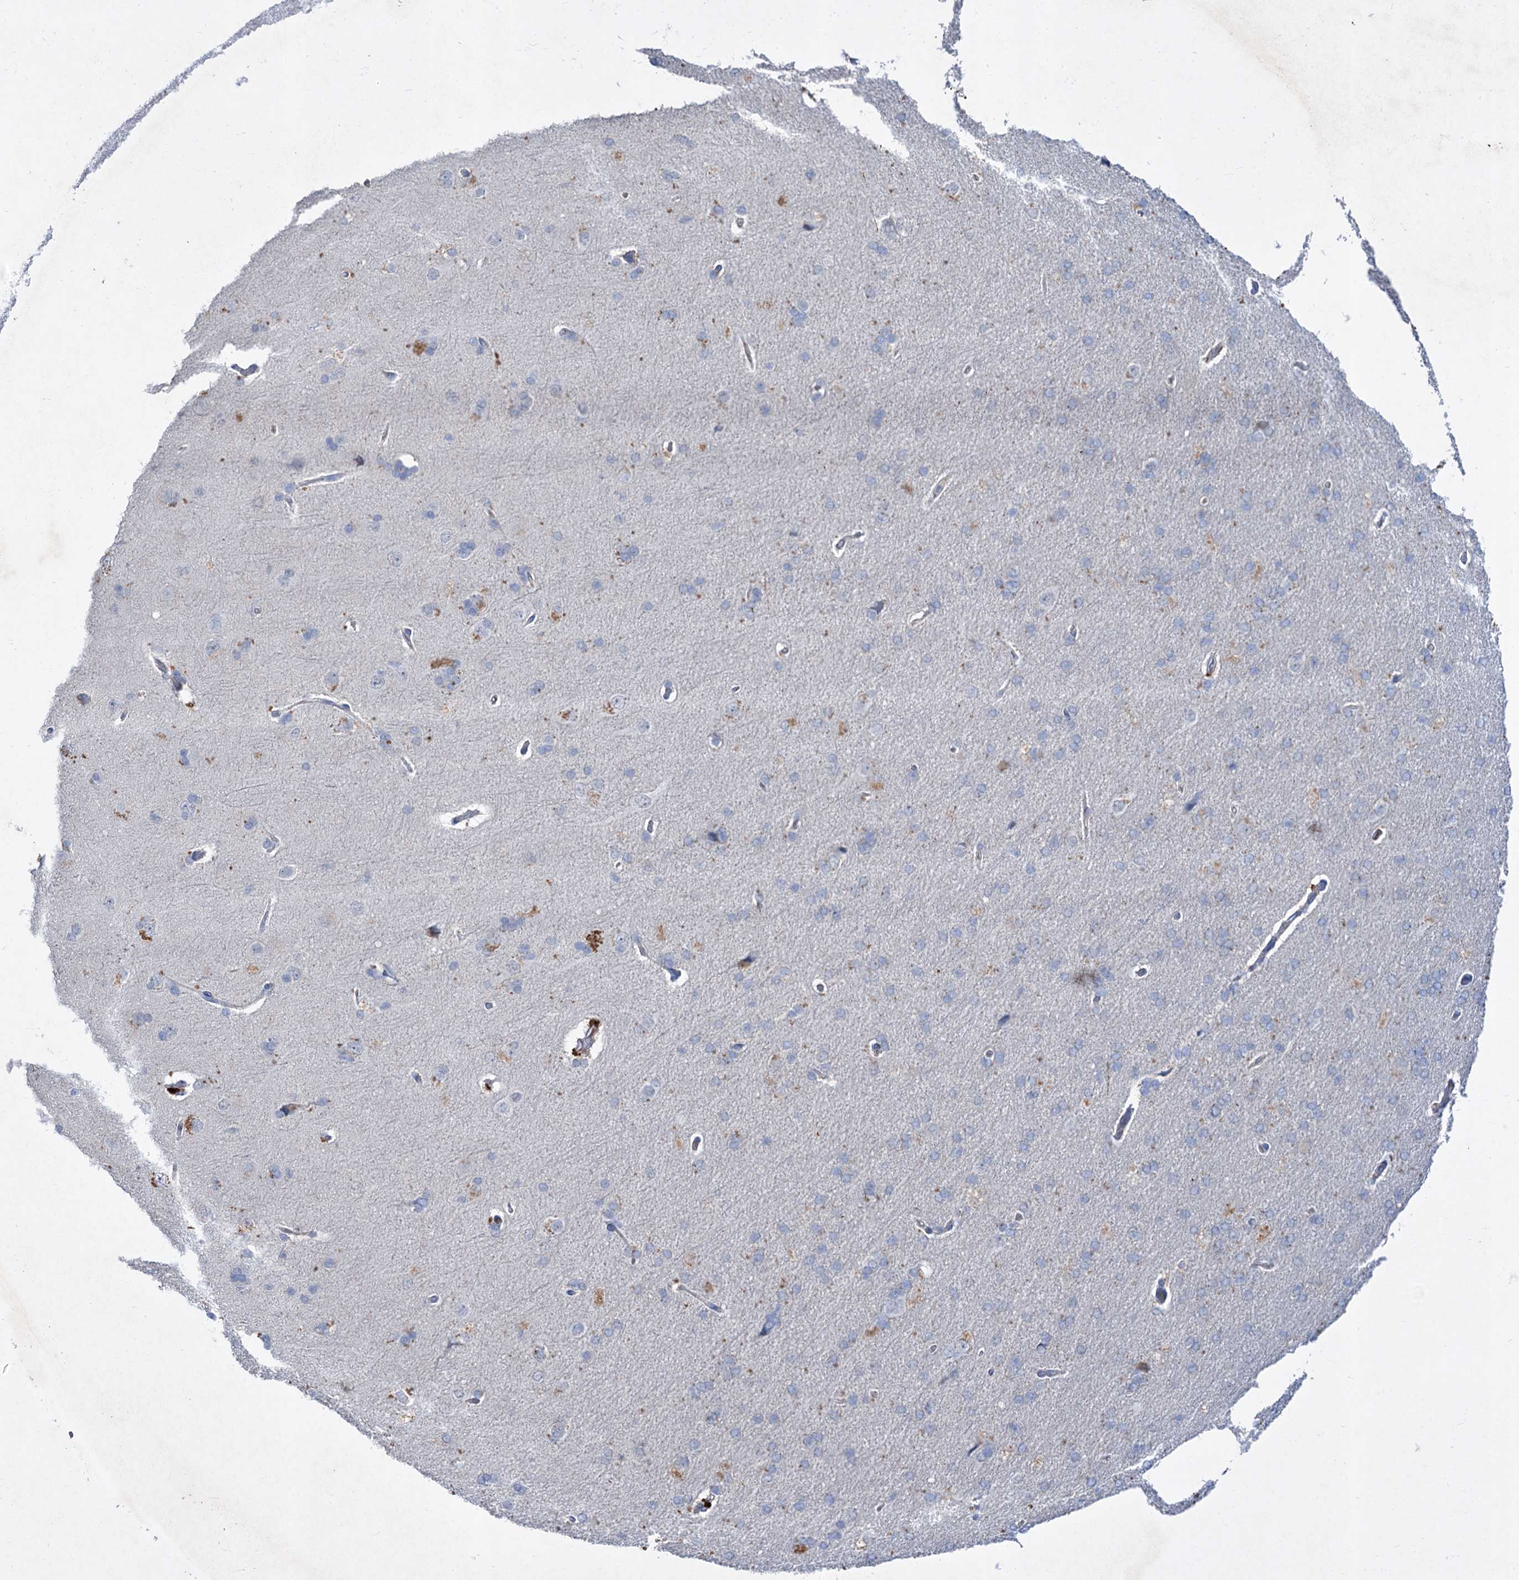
{"staining": {"intensity": "negative", "quantity": "none", "location": "none"}, "tissue": "cerebral cortex", "cell_type": "Endothelial cells", "image_type": "normal", "snomed": [{"axis": "morphology", "description": "Normal tissue, NOS"}, {"axis": "topography", "description": "Cerebral cortex"}], "caption": "This is an IHC photomicrograph of normal cerebral cortex. There is no positivity in endothelial cells.", "gene": "ATP4A", "patient": {"sex": "male", "age": 62}}